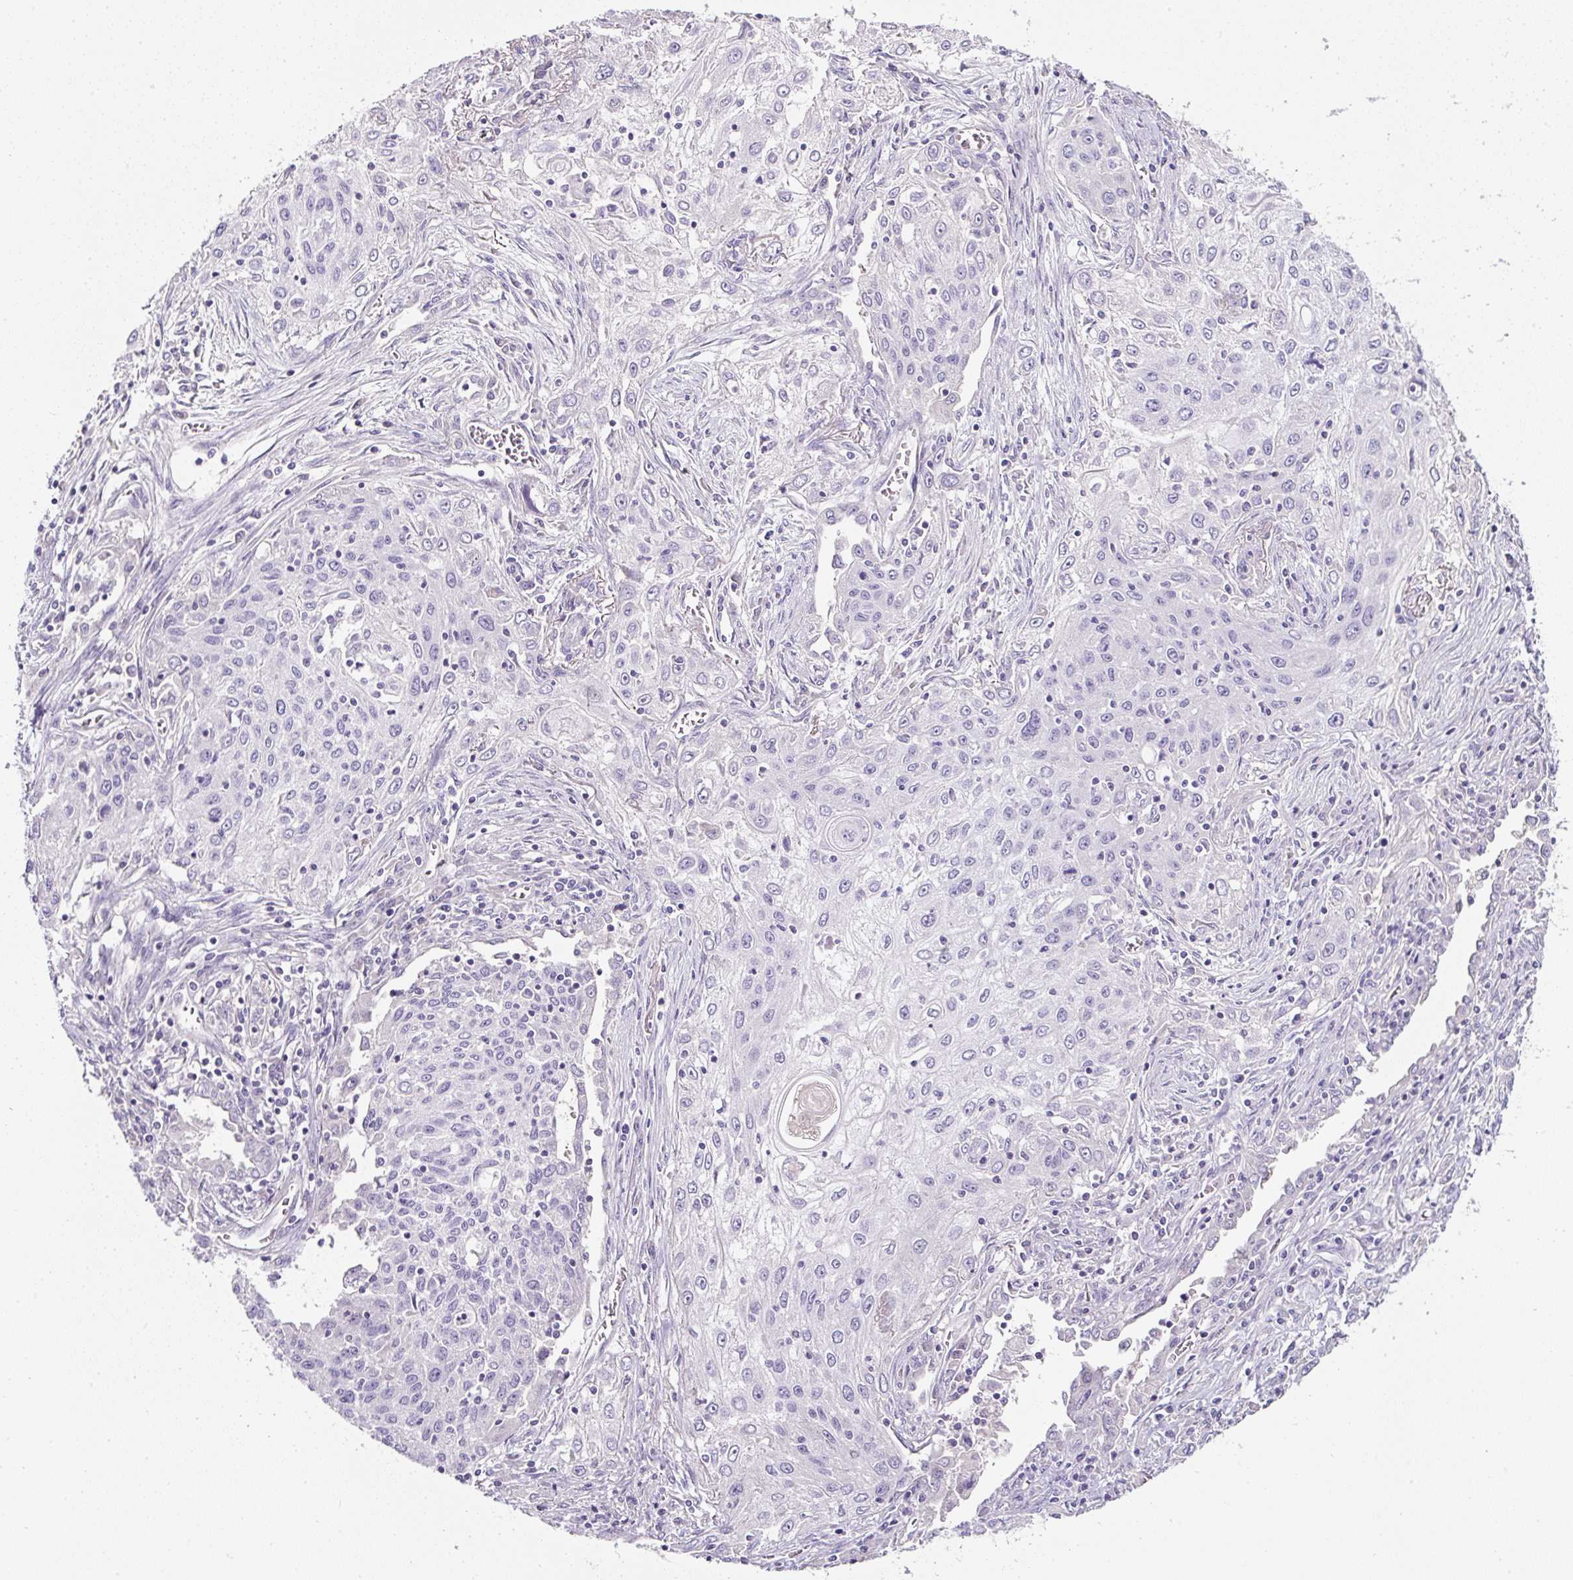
{"staining": {"intensity": "negative", "quantity": "none", "location": "none"}, "tissue": "lung cancer", "cell_type": "Tumor cells", "image_type": "cancer", "snomed": [{"axis": "morphology", "description": "Squamous cell carcinoma, NOS"}, {"axis": "topography", "description": "Lung"}], "caption": "High power microscopy photomicrograph of an IHC photomicrograph of squamous cell carcinoma (lung), revealing no significant expression in tumor cells.", "gene": "OR14A2", "patient": {"sex": "female", "age": 69}}